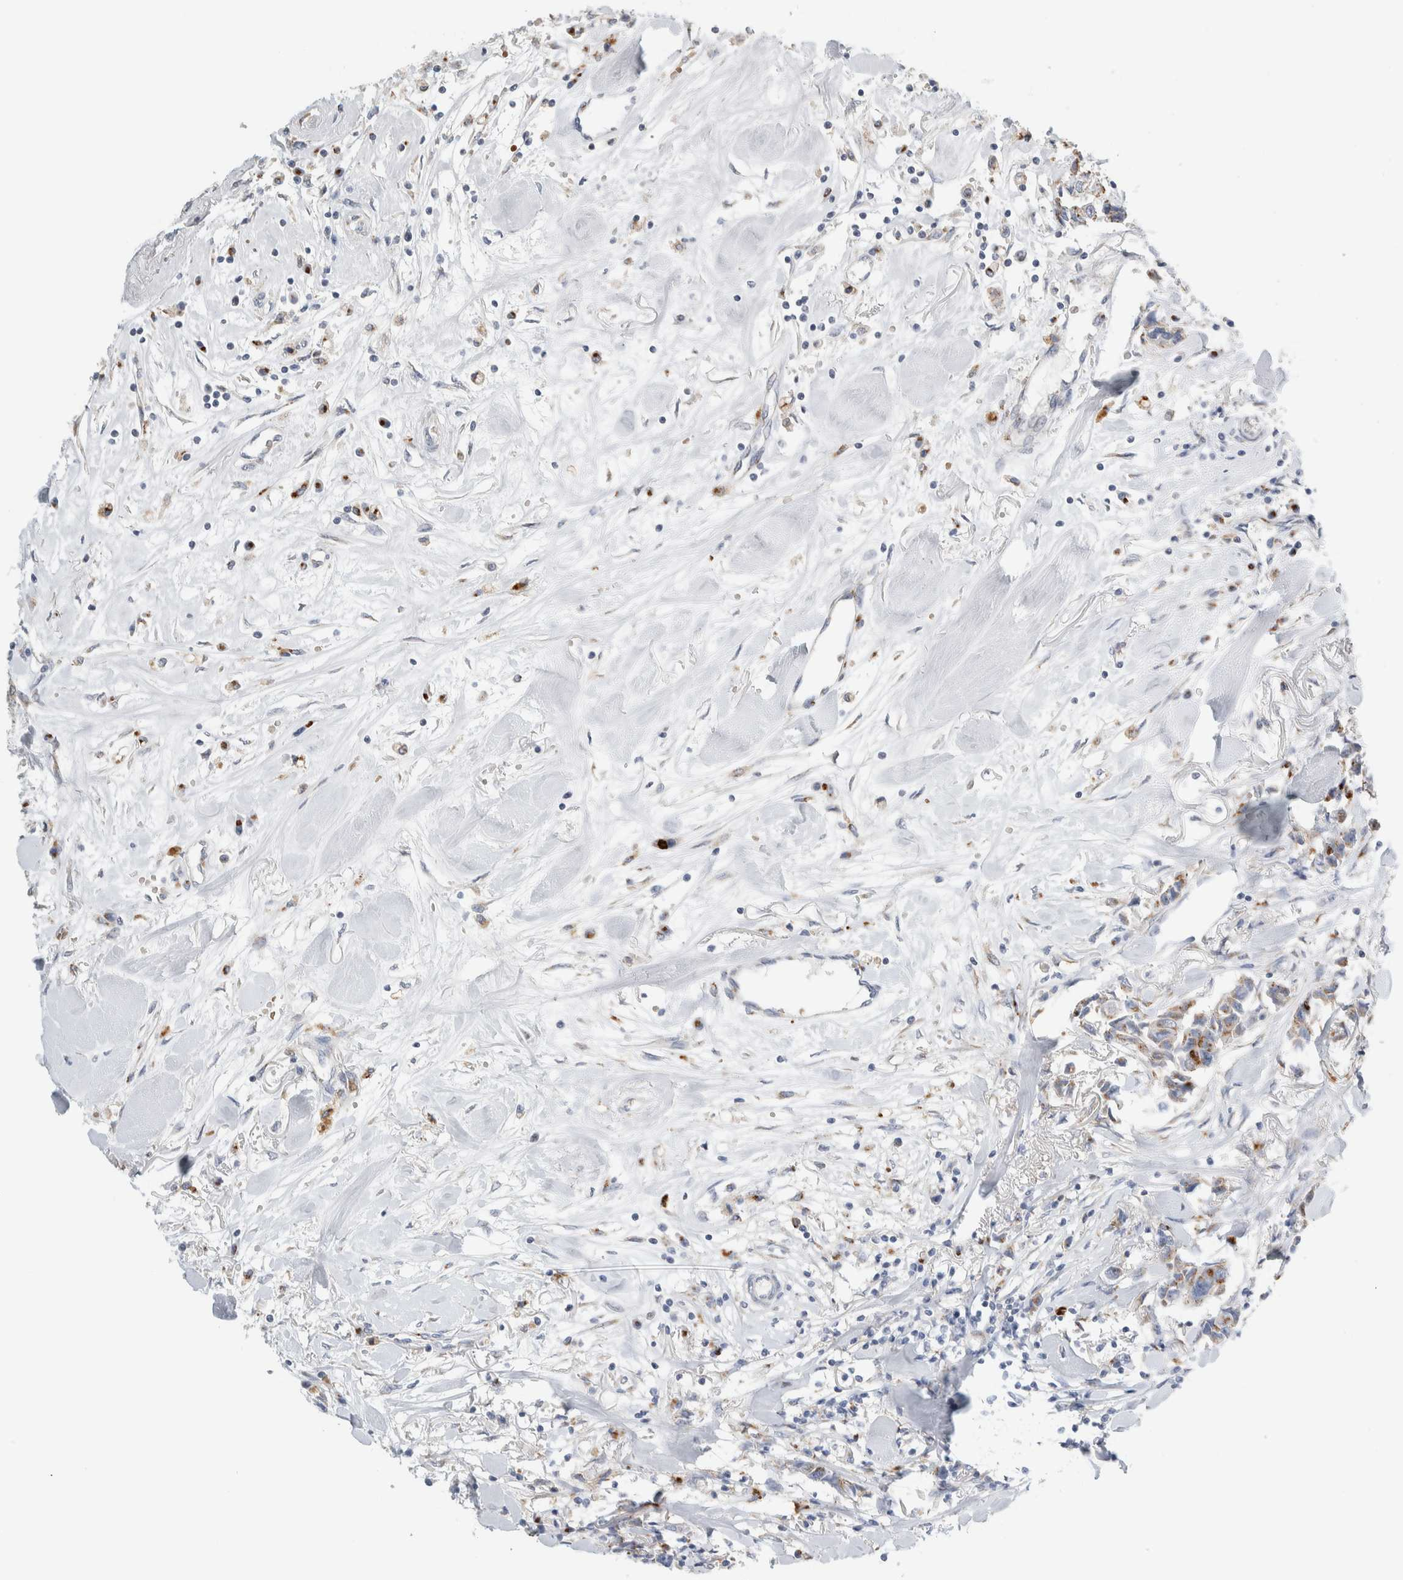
{"staining": {"intensity": "moderate", "quantity": "<25%", "location": "cytoplasmic/membranous"}, "tissue": "breast cancer", "cell_type": "Tumor cells", "image_type": "cancer", "snomed": [{"axis": "morphology", "description": "Duct carcinoma"}, {"axis": "topography", "description": "Breast"}], "caption": "Immunohistochemistry histopathology image of human breast infiltrating ductal carcinoma stained for a protein (brown), which displays low levels of moderate cytoplasmic/membranous positivity in about <25% of tumor cells.", "gene": "SLC38A10", "patient": {"sex": "female", "age": 80}}